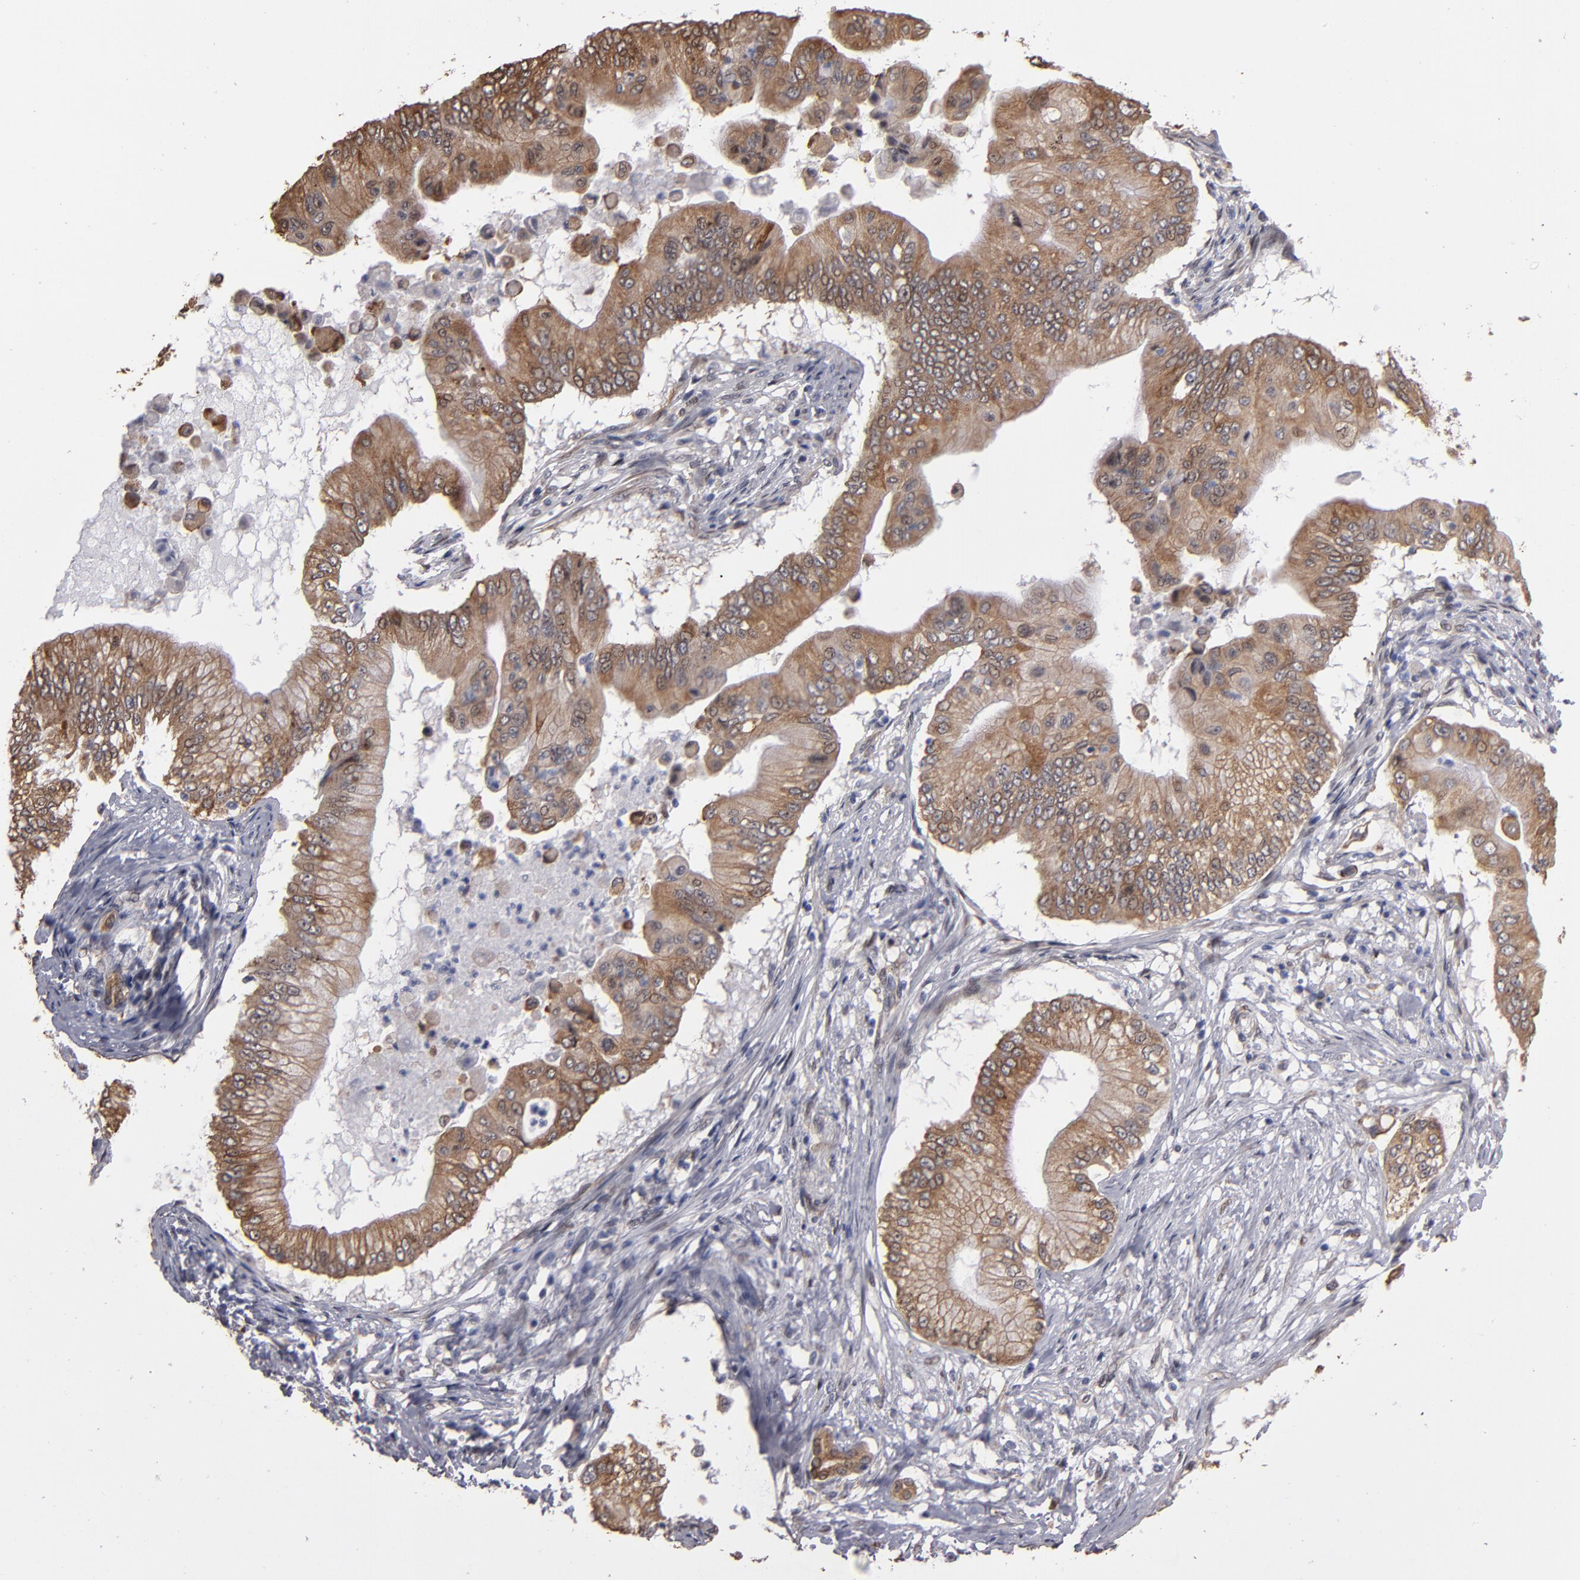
{"staining": {"intensity": "moderate", "quantity": ">75%", "location": "cytoplasmic/membranous"}, "tissue": "pancreatic cancer", "cell_type": "Tumor cells", "image_type": "cancer", "snomed": [{"axis": "morphology", "description": "Adenocarcinoma, NOS"}, {"axis": "topography", "description": "Pancreas"}], "caption": "The micrograph exhibits immunohistochemical staining of pancreatic cancer (adenocarcinoma). There is moderate cytoplasmic/membranous expression is seen in approximately >75% of tumor cells.", "gene": "PGRMC1", "patient": {"sex": "male", "age": 62}}